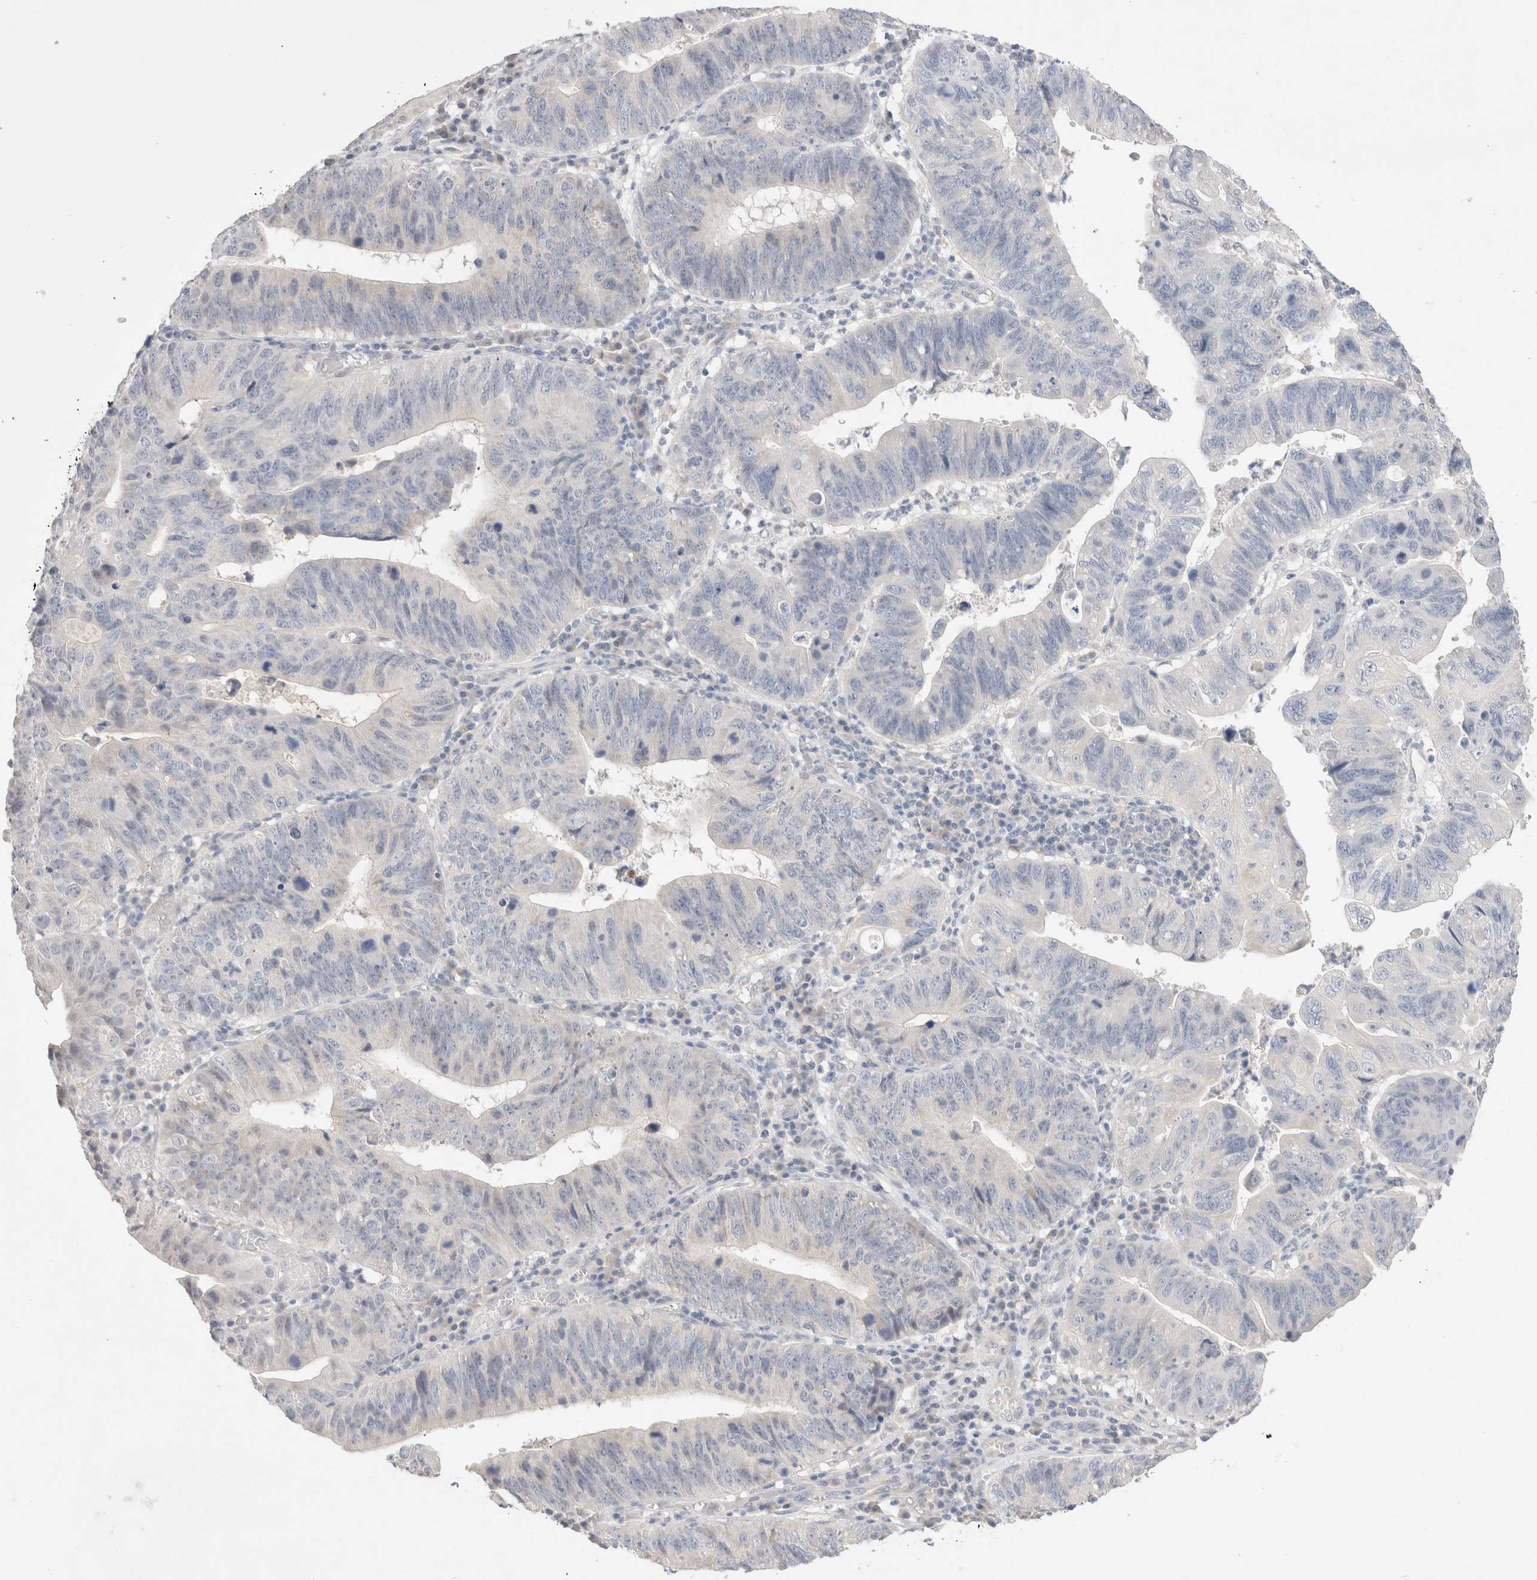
{"staining": {"intensity": "negative", "quantity": "none", "location": "none"}, "tissue": "stomach cancer", "cell_type": "Tumor cells", "image_type": "cancer", "snomed": [{"axis": "morphology", "description": "Adenocarcinoma, NOS"}, {"axis": "topography", "description": "Stomach"}], "caption": "Stomach adenocarcinoma was stained to show a protein in brown. There is no significant expression in tumor cells.", "gene": "SPATA20", "patient": {"sex": "male", "age": 59}}